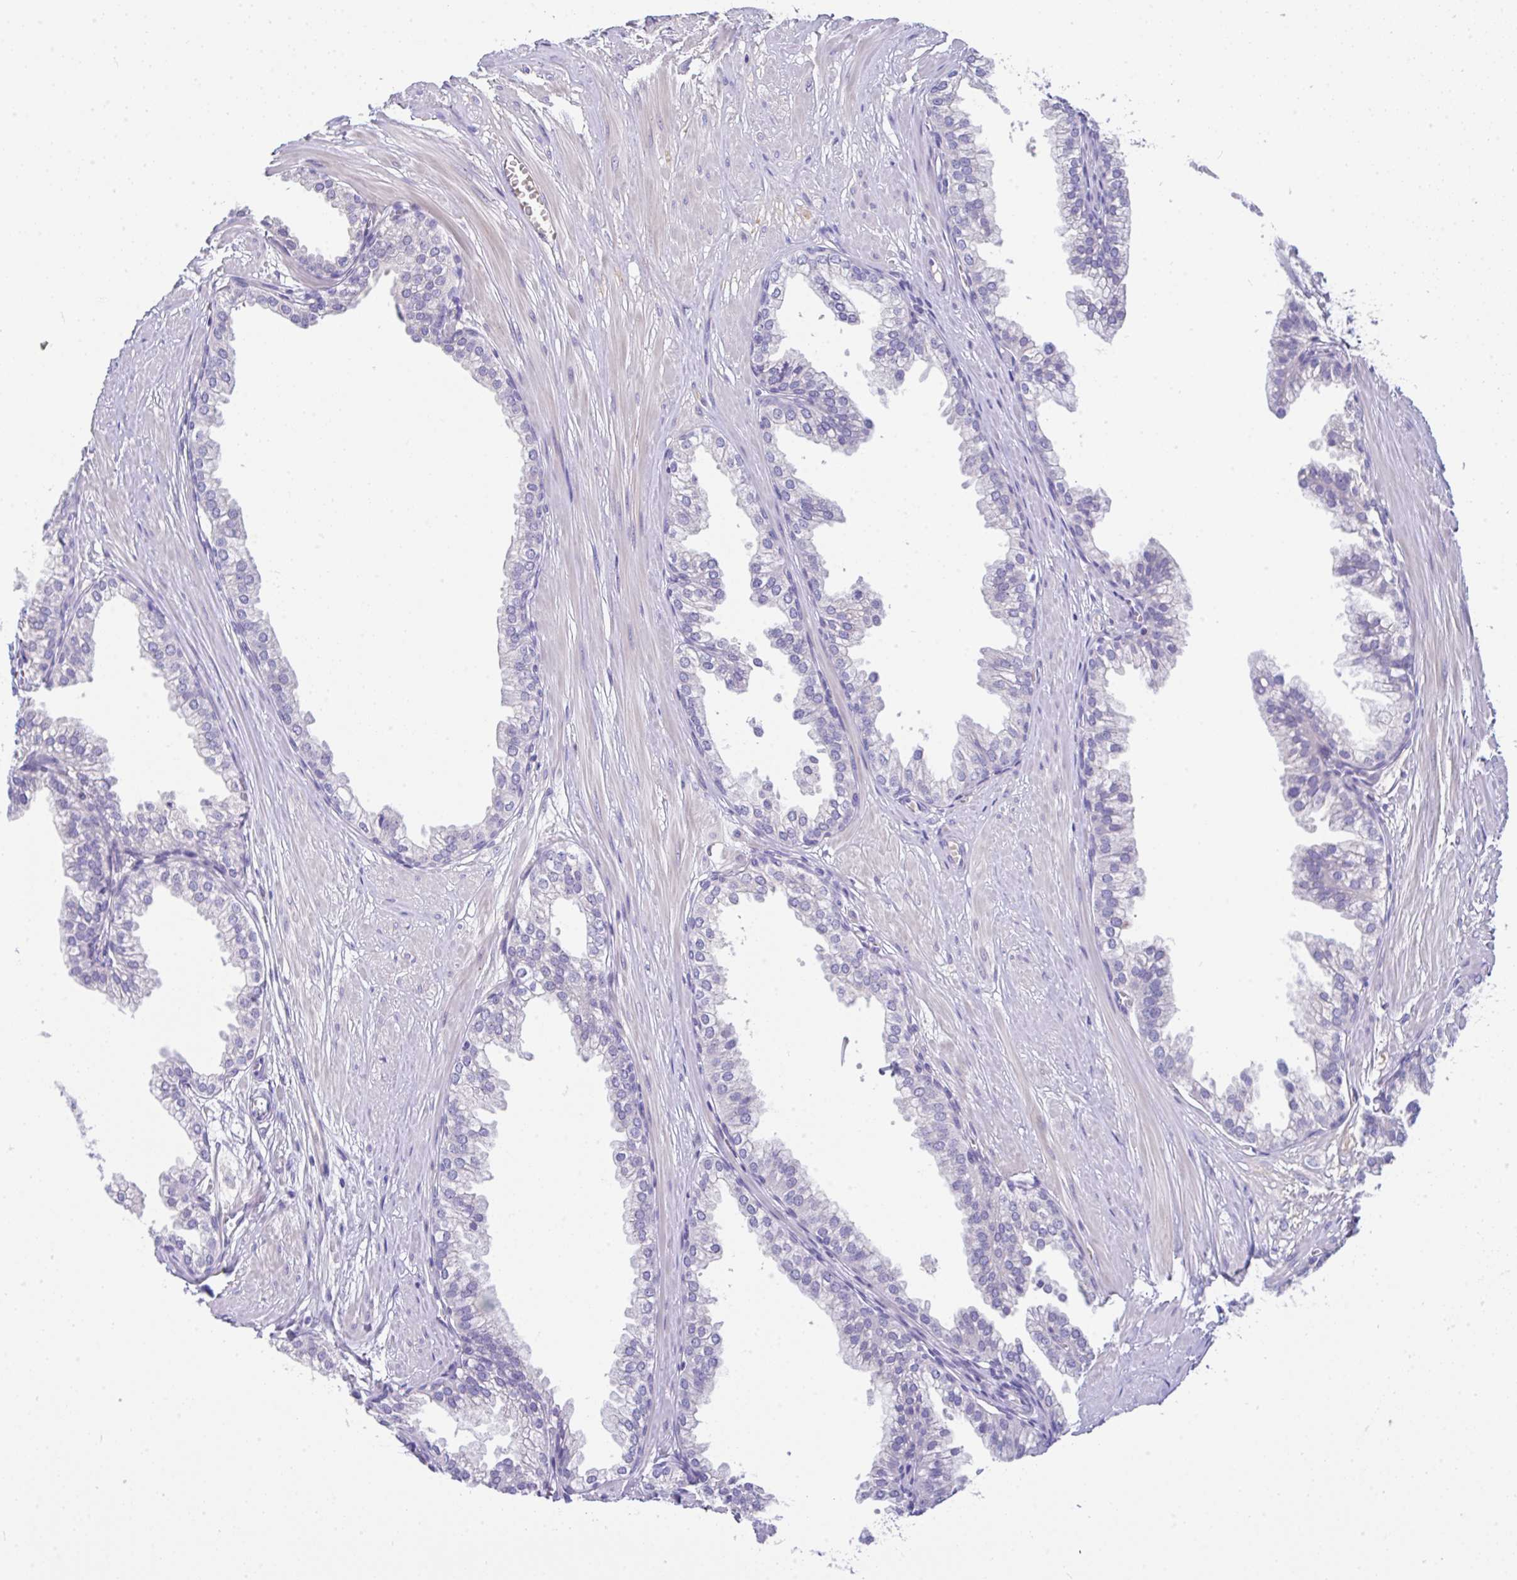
{"staining": {"intensity": "negative", "quantity": "none", "location": "none"}, "tissue": "prostate", "cell_type": "Glandular cells", "image_type": "normal", "snomed": [{"axis": "morphology", "description": "Normal tissue, NOS"}, {"axis": "topography", "description": "Prostate"}, {"axis": "topography", "description": "Peripheral nerve tissue"}], "caption": "Immunohistochemistry (IHC) of benign prostate shows no positivity in glandular cells. (DAB (3,3'-diaminobenzidine) immunohistochemistry, high magnification).", "gene": "SERPINE3", "patient": {"sex": "male", "age": 55}}